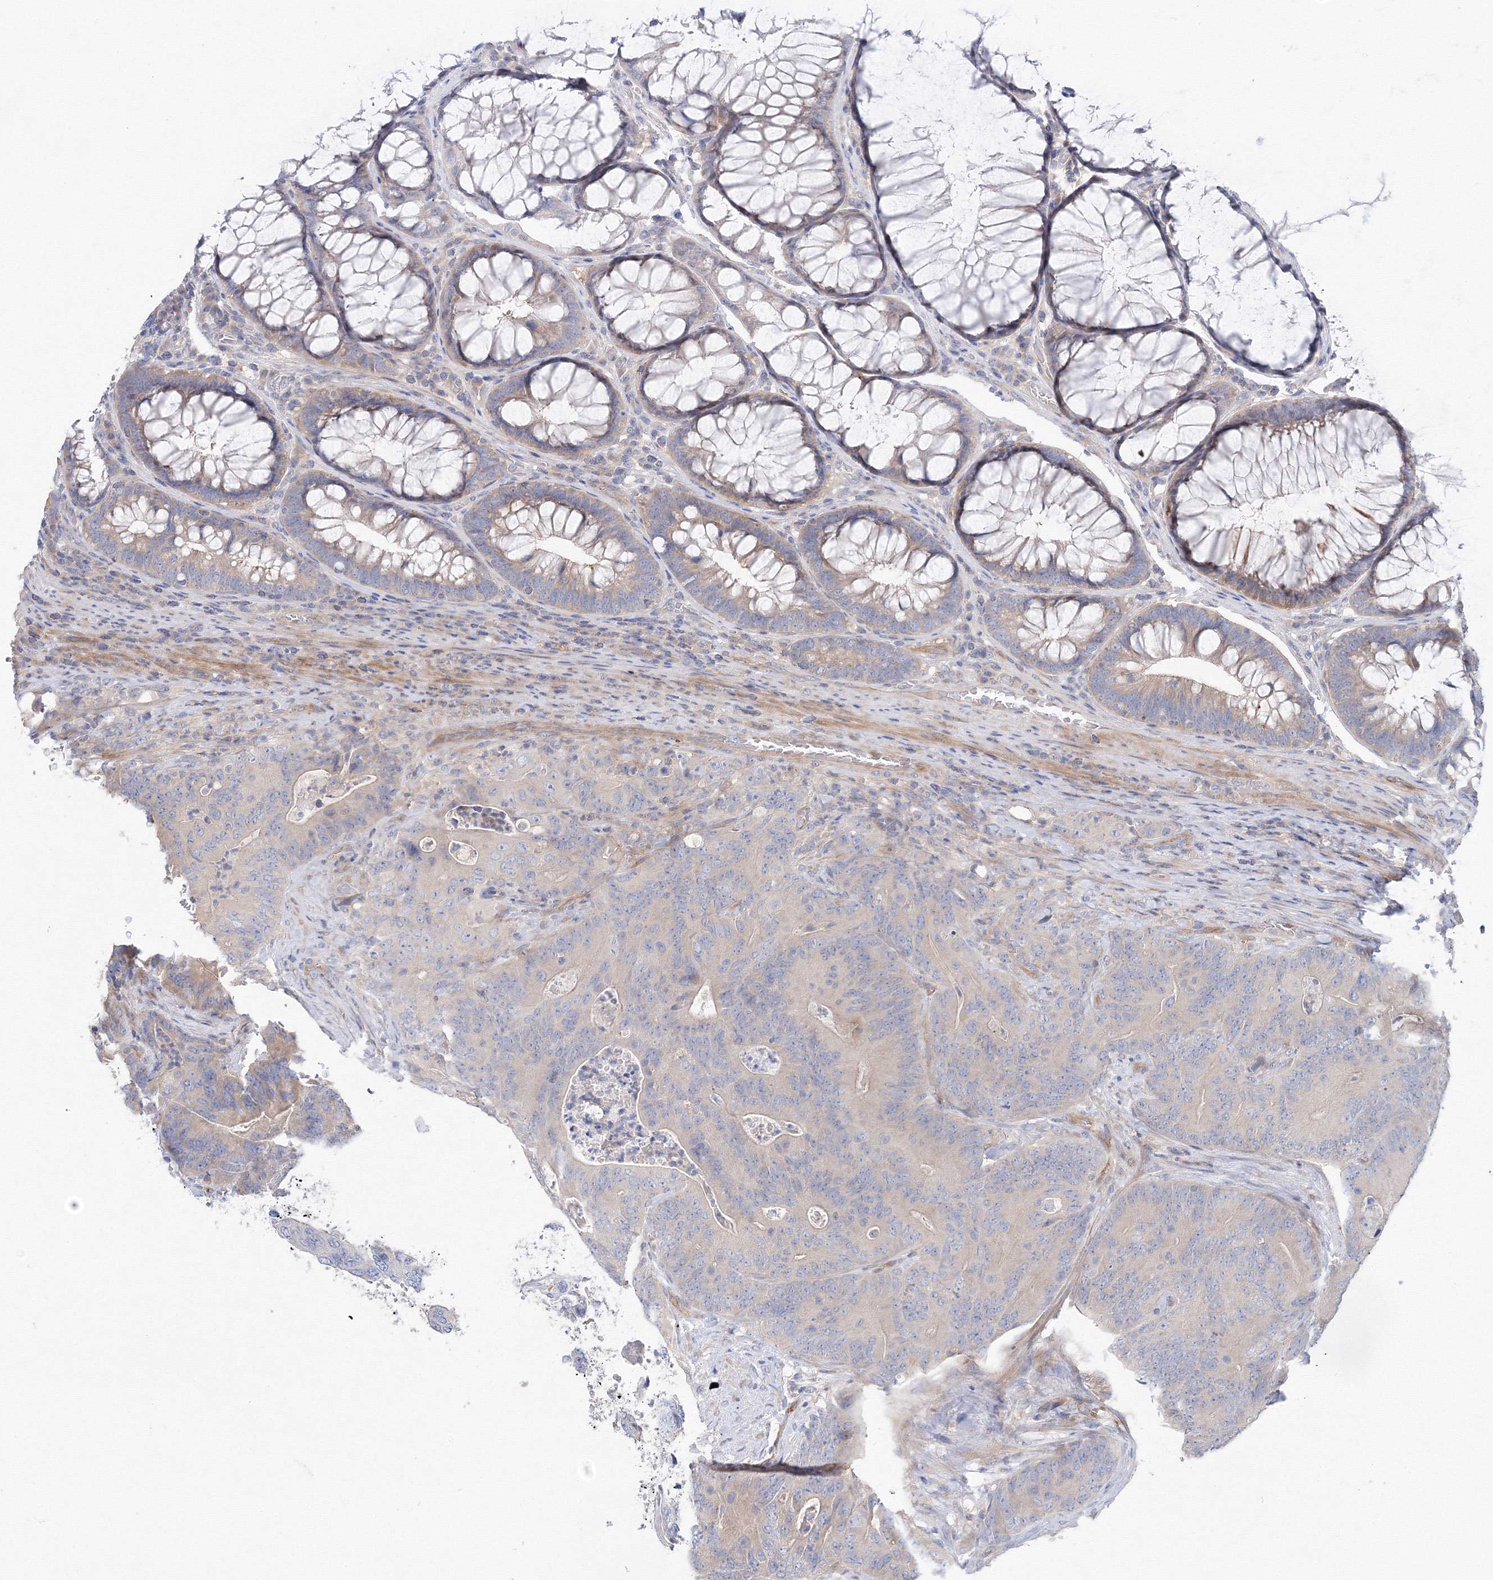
{"staining": {"intensity": "negative", "quantity": "none", "location": "none"}, "tissue": "colorectal cancer", "cell_type": "Tumor cells", "image_type": "cancer", "snomed": [{"axis": "morphology", "description": "Normal tissue, NOS"}, {"axis": "topography", "description": "Colon"}], "caption": "The micrograph displays no staining of tumor cells in colorectal cancer. (DAB (3,3'-diaminobenzidine) IHC with hematoxylin counter stain).", "gene": "DIS3L2", "patient": {"sex": "female", "age": 82}}